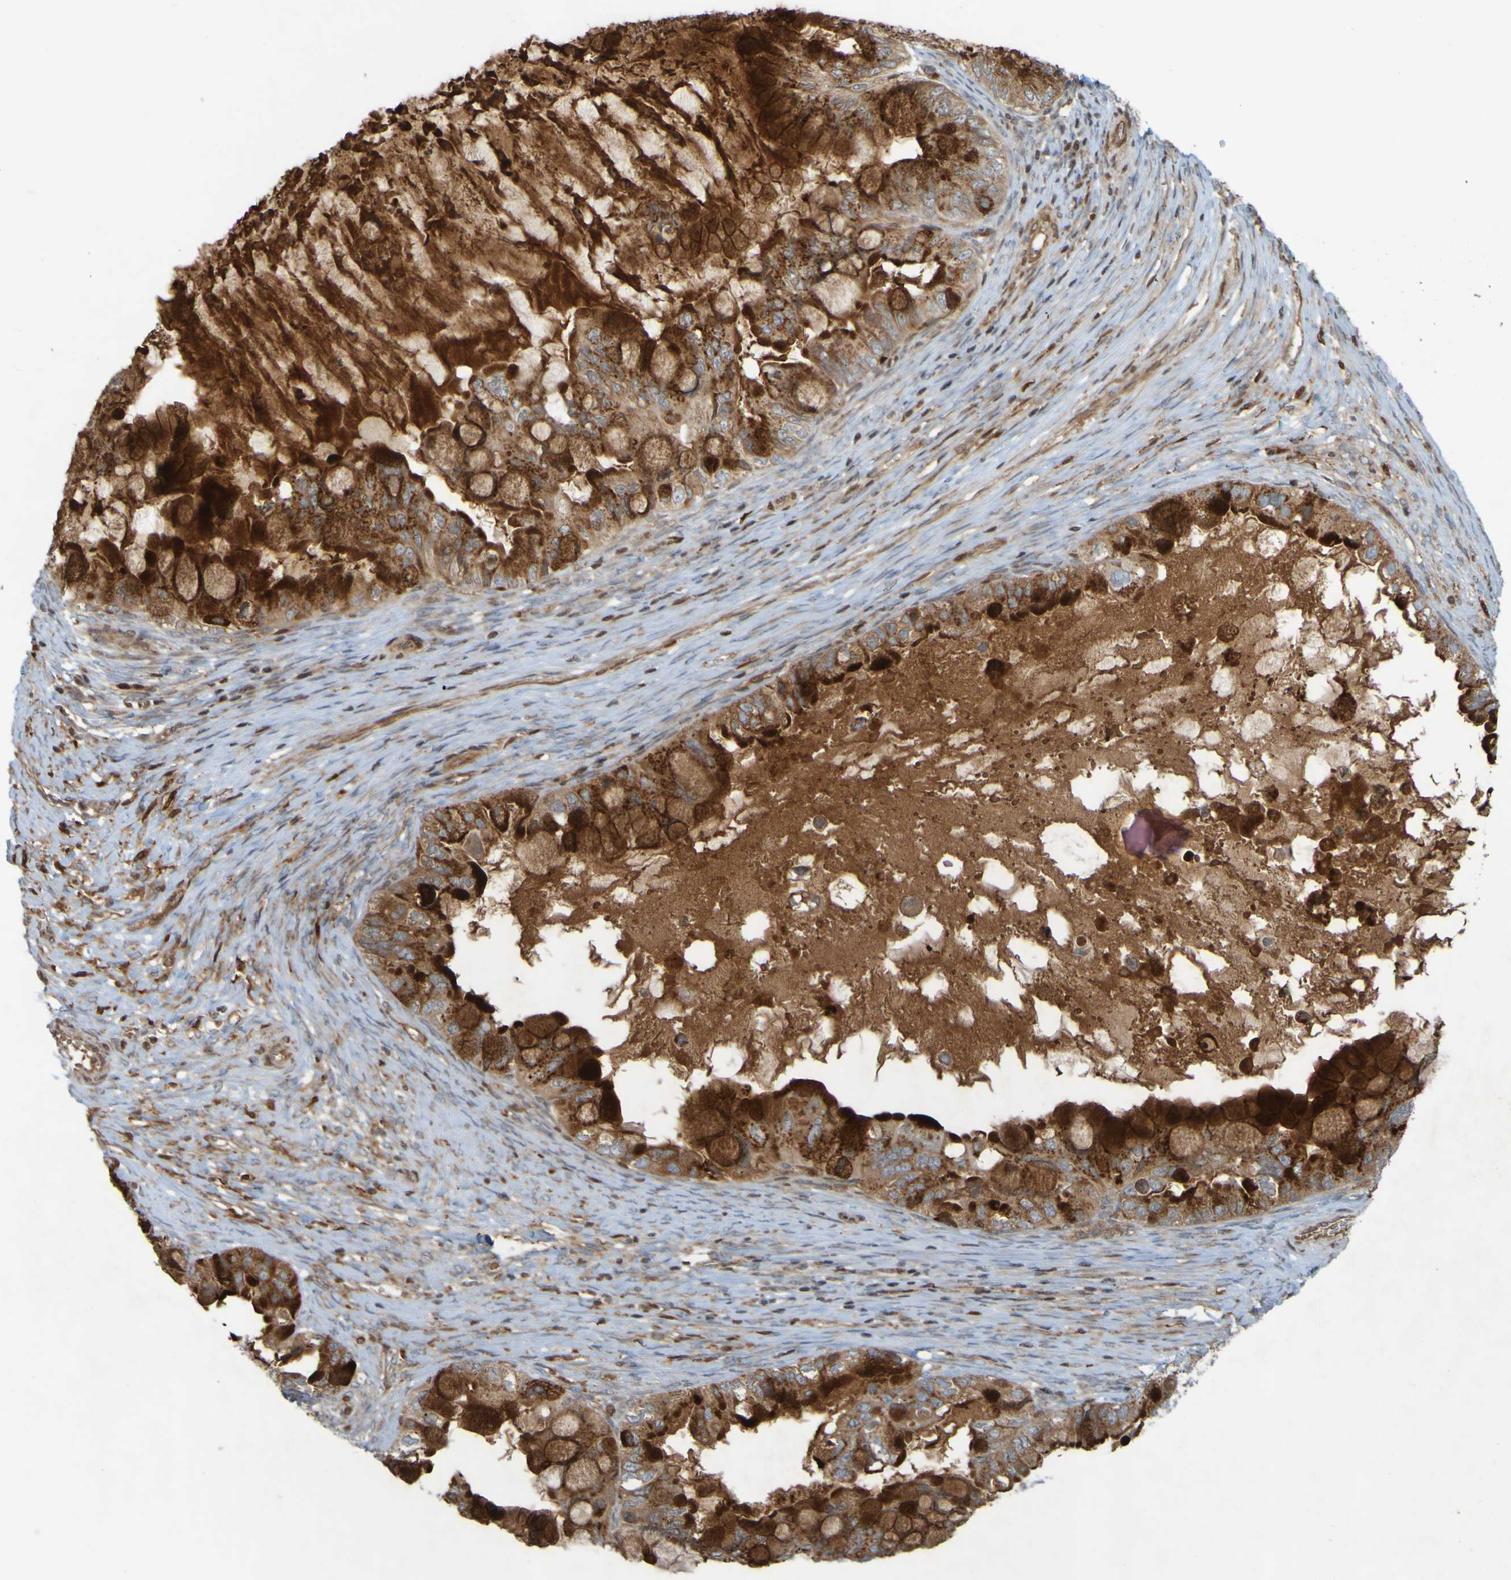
{"staining": {"intensity": "strong", "quantity": ">75%", "location": "cytoplasmic/membranous"}, "tissue": "ovarian cancer", "cell_type": "Tumor cells", "image_type": "cancer", "snomed": [{"axis": "morphology", "description": "Cystadenocarcinoma, mucinous, NOS"}, {"axis": "topography", "description": "Ovary"}], "caption": "High-magnification brightfield microscopy of ovarian cancer (mucinous cystadenocarcinoma) stained with DAB (brown) and counterstained with hematoxylin (blue). tumor cells exhibit strong cytoplasmic/membranous expression is appreciated in about>75% of cells.", "gene": "GUCY1A1", "patient": {"sex": "female", "age": 80}}